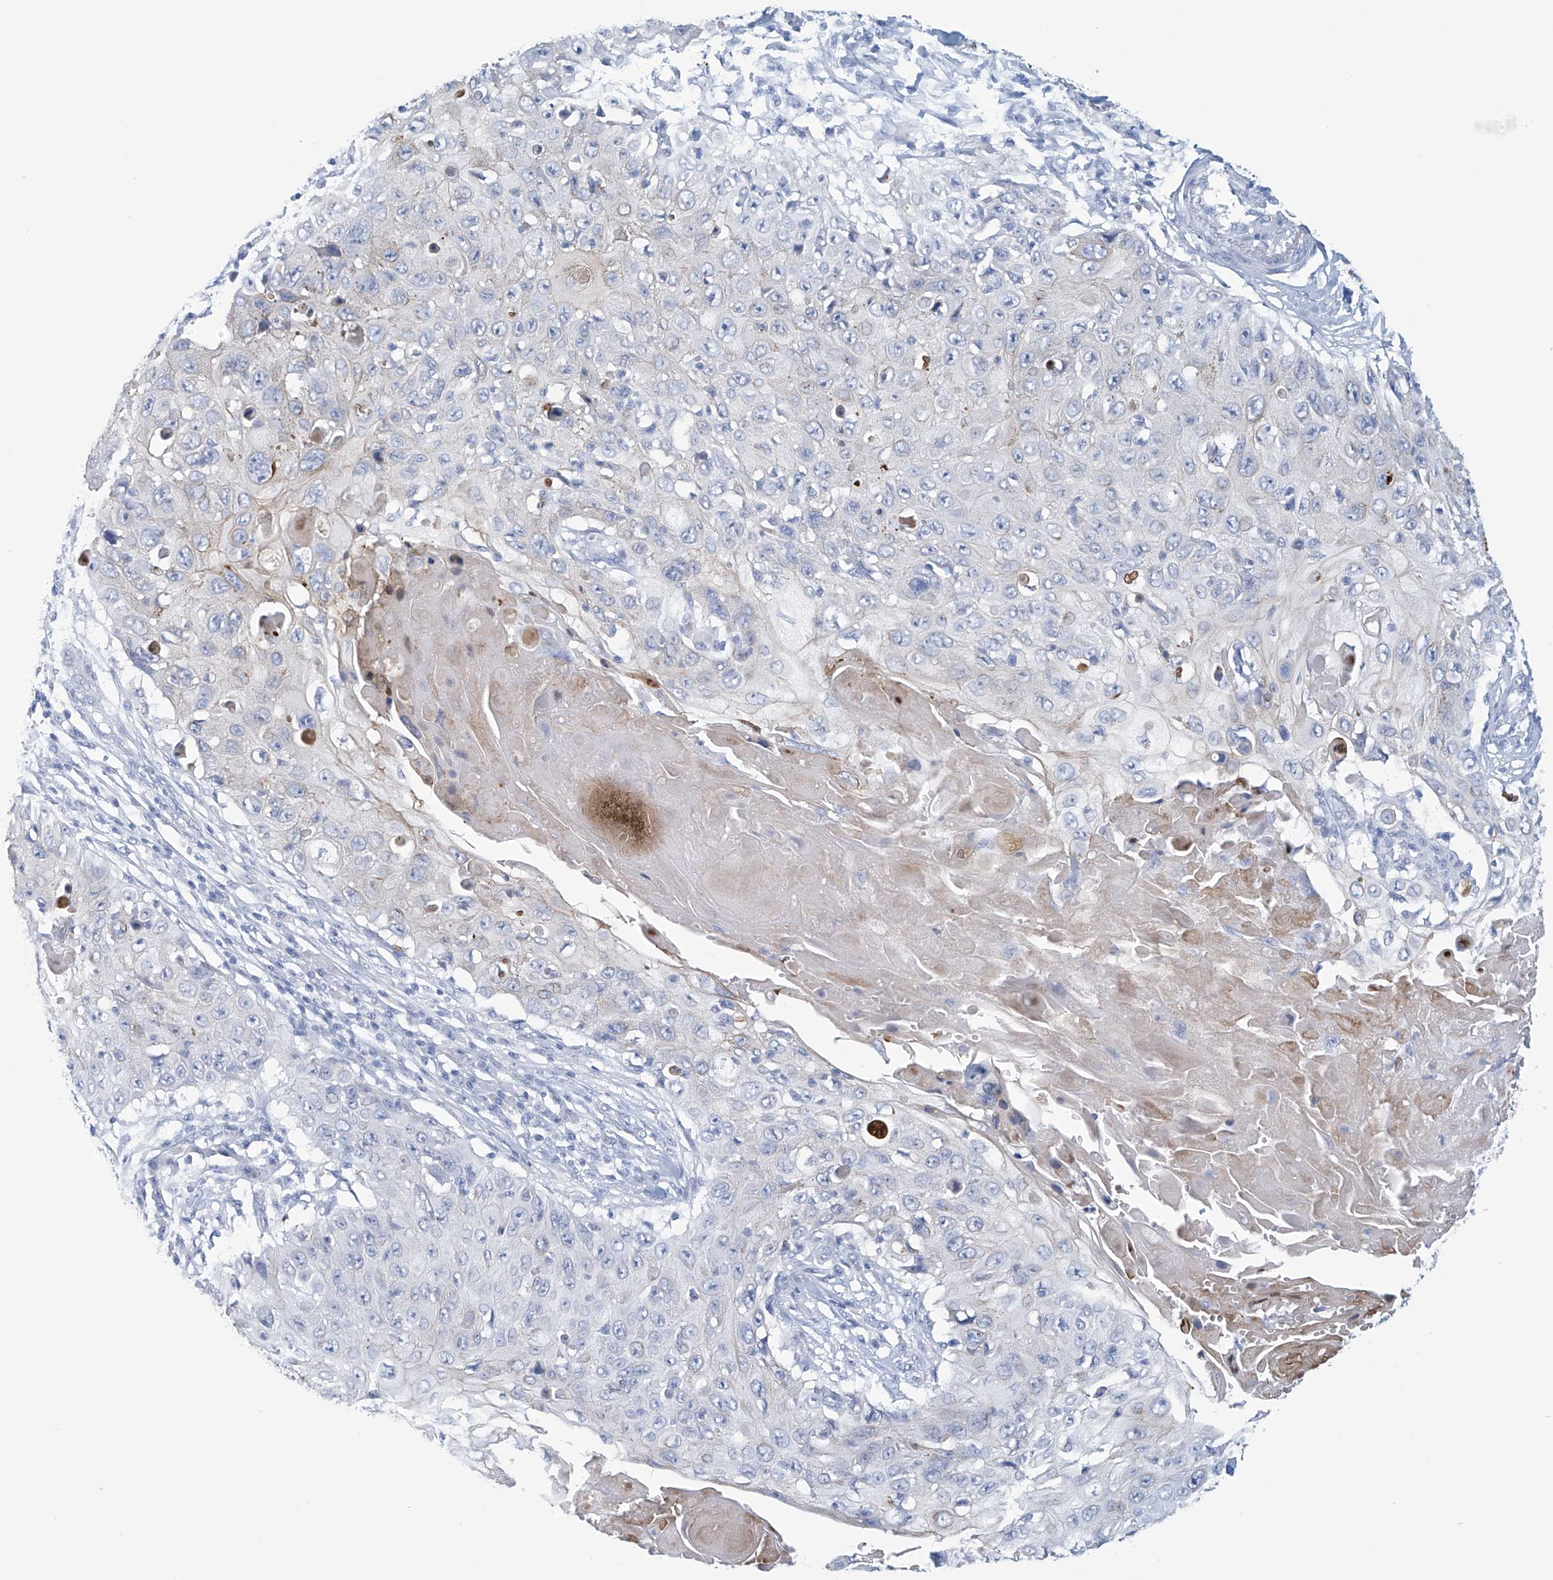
{"staining": {"intensity": "negative", "quantity": "none", "location": "none"}, "tissue": "skin cancer", "cell_type": "Tumor cells", "image_type": "cancer", "snomed": [{"axis": "morphology", "description": "Squamous cell carcinoma, NOS"}, {"axis": "topography", "description": "Skin"}], "caption": "Immunohistochemistry (IHC) histopathology image of human skin squamous cell carcinoma stained for a protein (brown), which demonstrates no staining in tumor cells.", "gene": "DSP", "patient": {"sex": "male", "age": 86}}